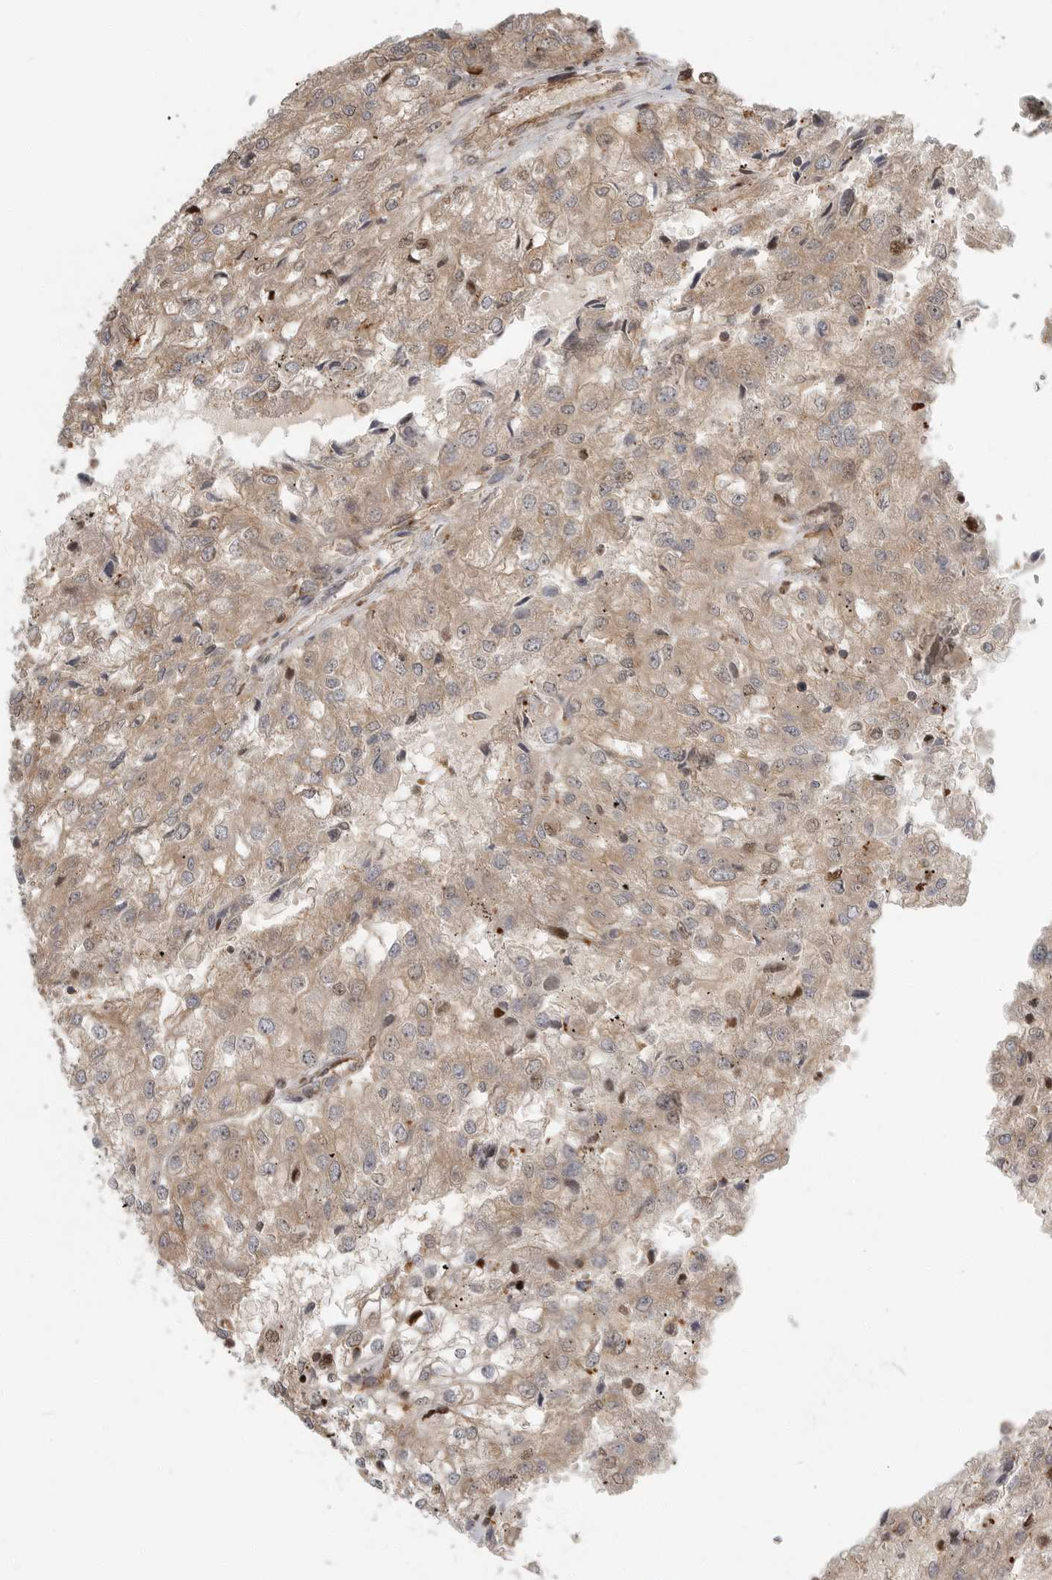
{"staining": {"intensity": "weak", "quantity": ">75%", "location": "cytoplasmic/membranous"}, "tissue": "renal cancer", "cell_type": "Tumor cells", "image_type": "cancer", "snomed": [{"axis": "morphology", "description": "Adenocarcinoma, NOS"}, {"axis": "topography", "description": "Kidney"}], "caption": "IHC (DAB (3,3'-diaminobenzidine)) staining of human renal cancer (adenocarcinoma) shows weak cytoplasmic/membranous protein expression in approximately >75% of tumor cells. (brown staining indicates protein expression, while blue staining denotes nuclei).", "gene": "STRAP", "patient": {"sex": "female", "age": 54}}